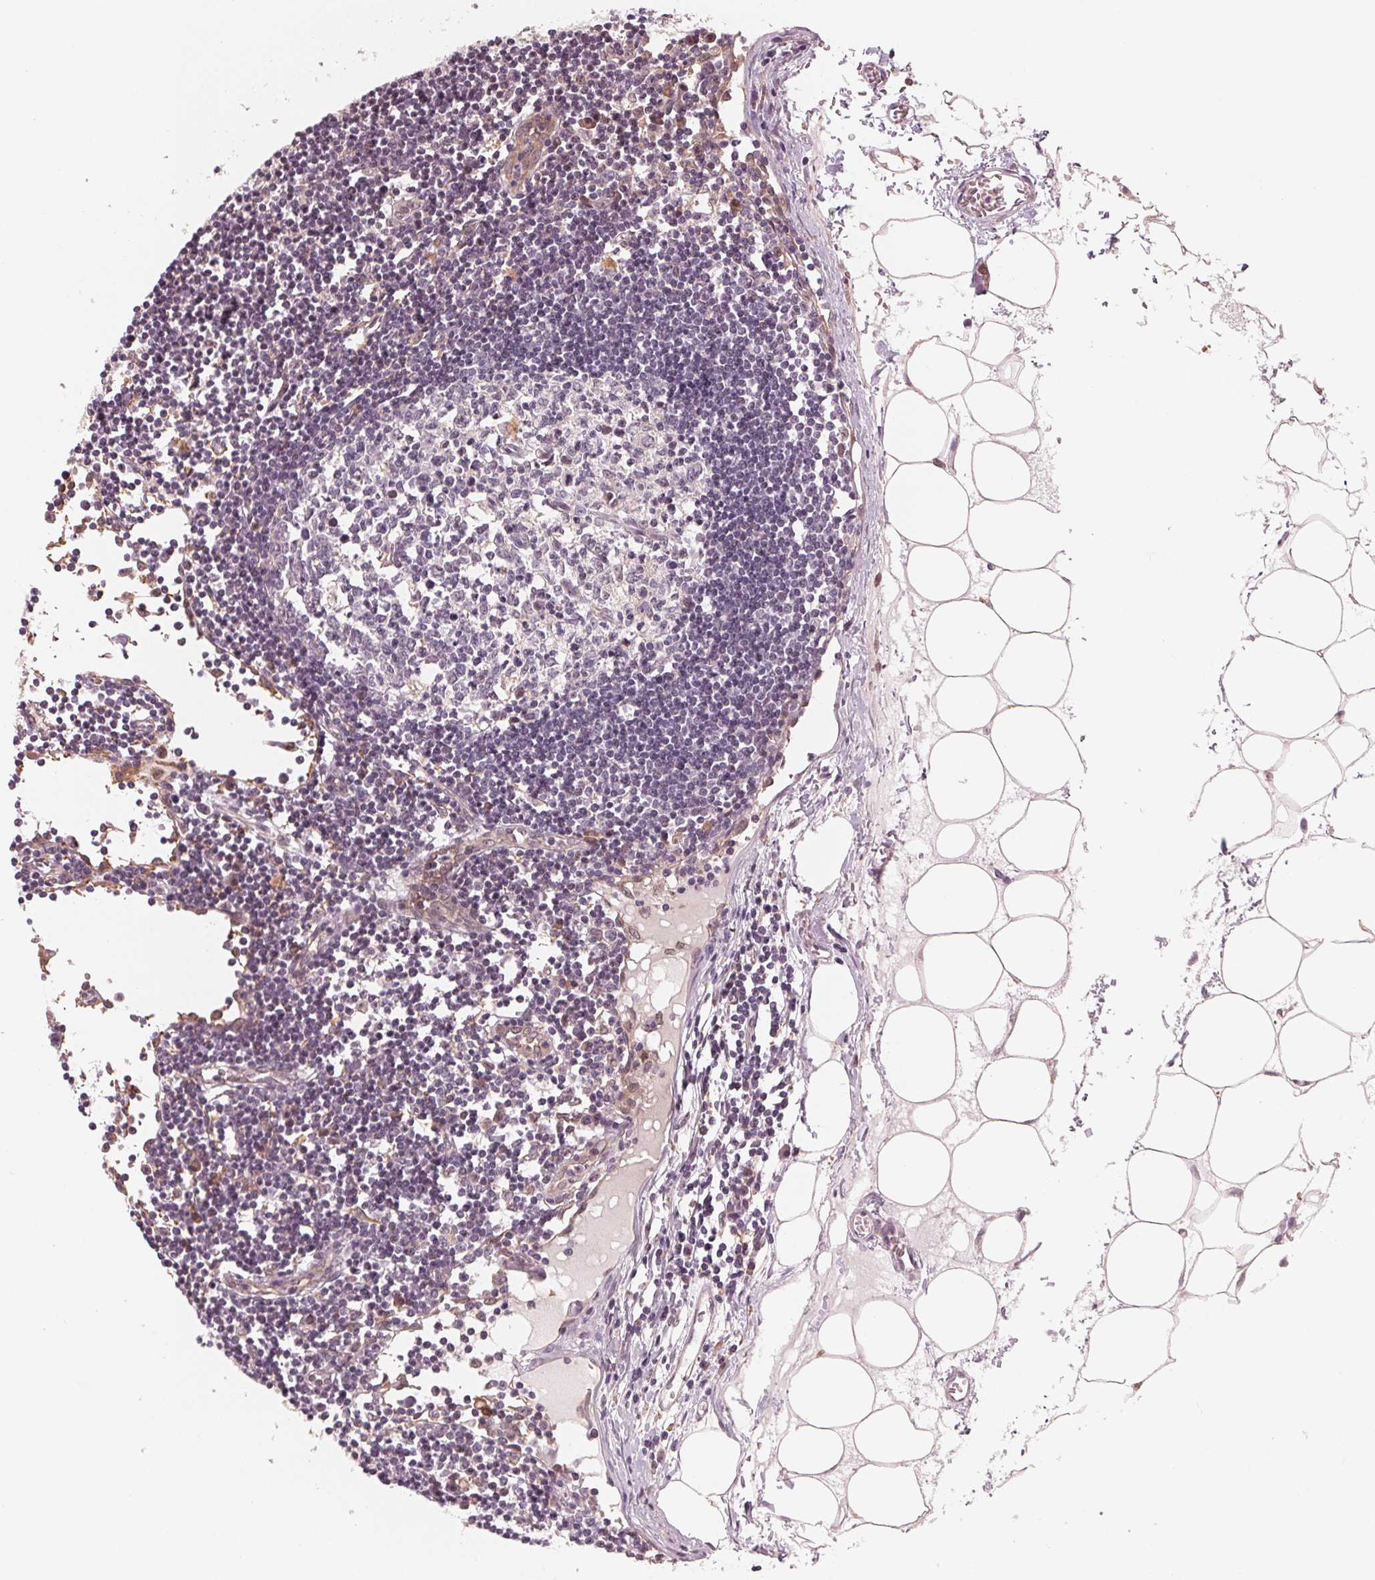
{"staining": {"intensity": "negative", "quantity": "none", "location": "none"}, "tissue": "lymph node", "cell_type": "Germinal center cells", "image_type": "normal", "snomed": [{"axis": "morphology", "description": "Normal tissue, NOS"}, {"axis": "topography", "description": "Lymph node"}], "caption": "High magnification brightfield microscopy of benign lymph node stained with DAB (3,3'-diaminobenzidine) (brown) and counterstained with hematoxylin (blue): germinal center cells show no significant positivity. The staining is performed using DAB (3,3'-diaminobenzidine) brown chromogen with nuclei counter-stained in using hematoxylin.", "gene": "IL9R", "patient": {"sex": "female", "age": 65}}